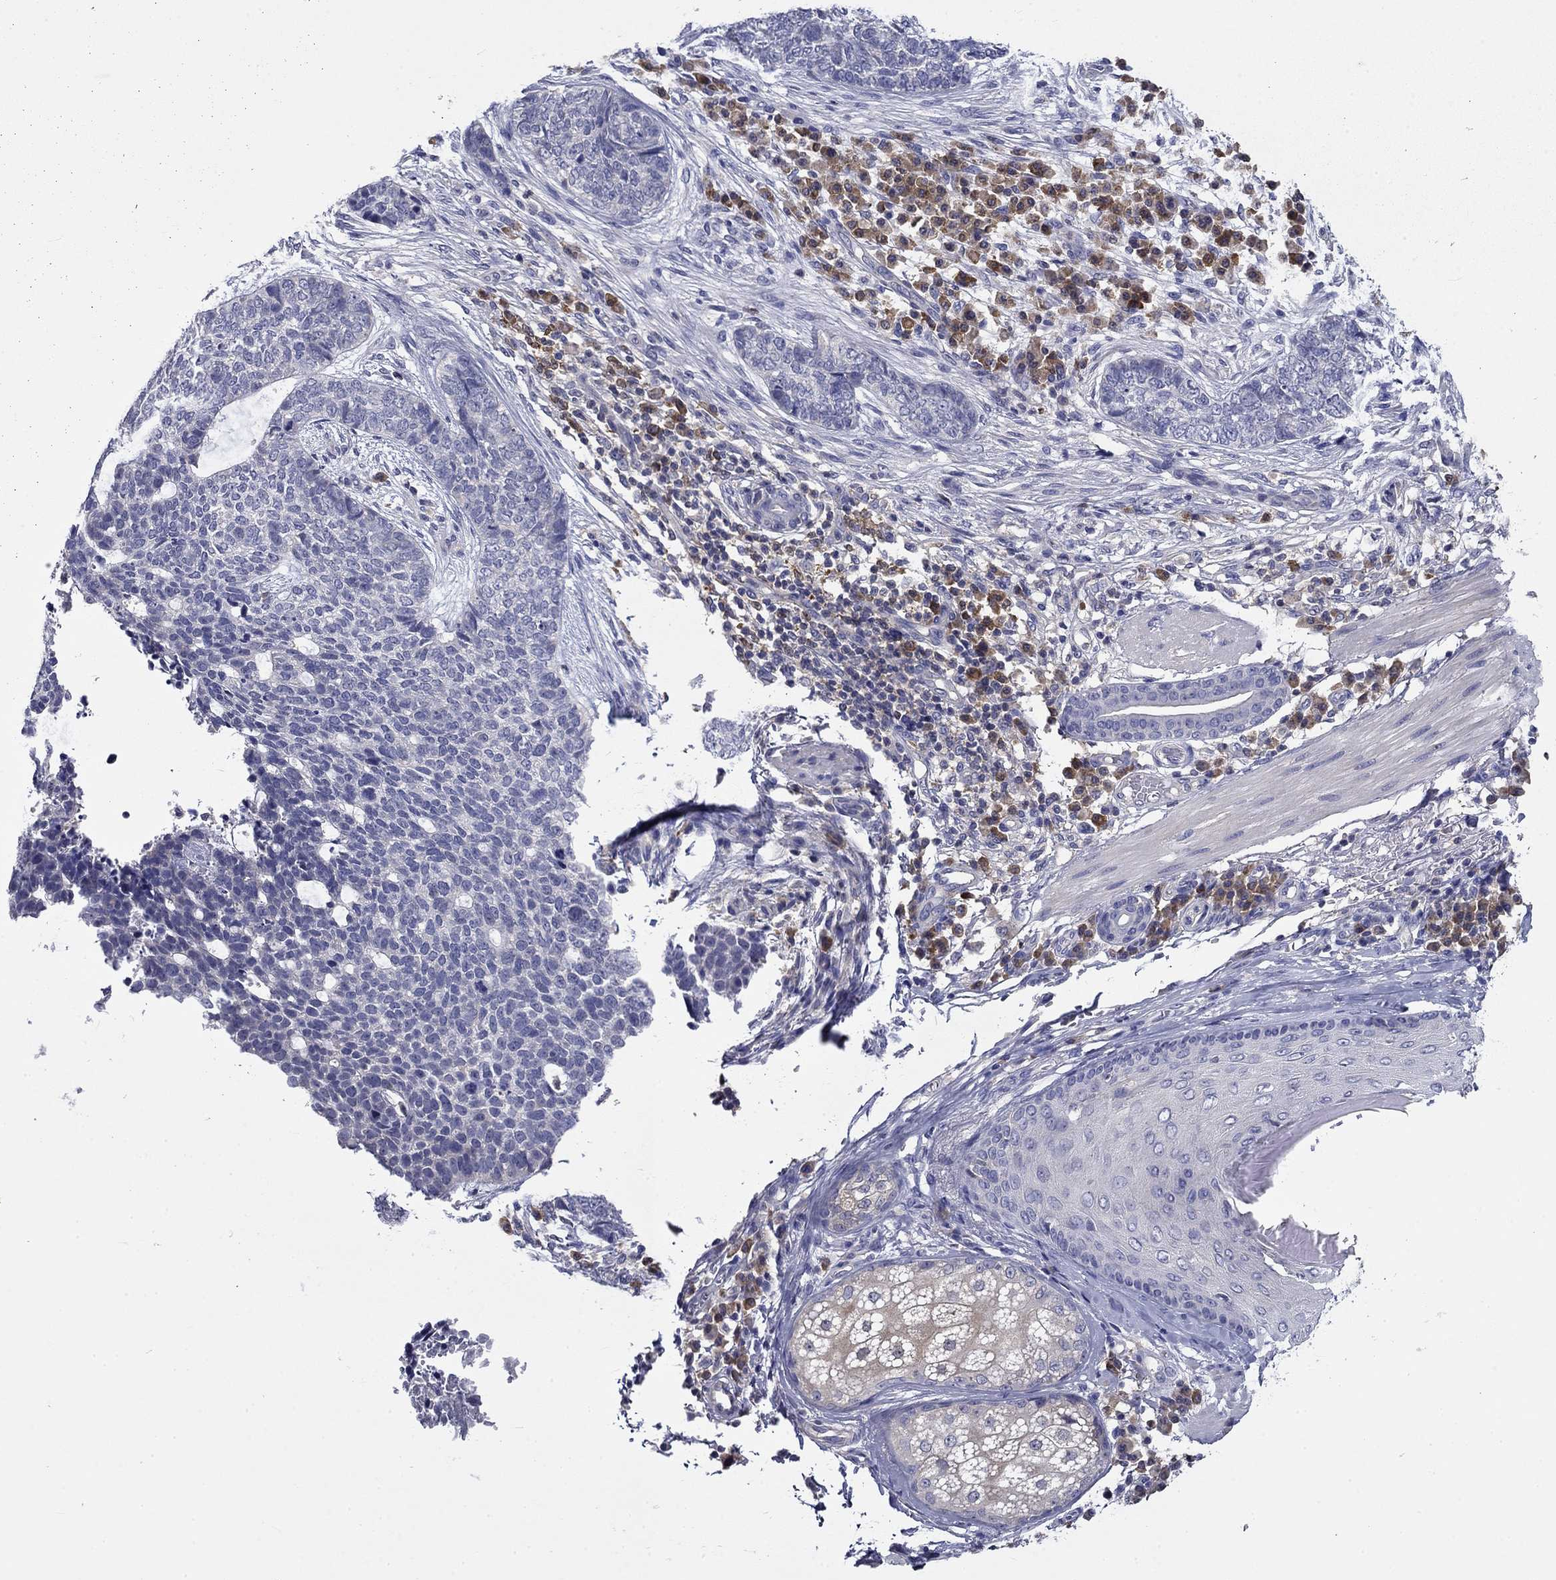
{"staining": {"intensity": "negative", "quantity": "none", "location": "none"}, "tissue": "skin cancer", "cell_type": "Tumor cells", "image_type": "cancer", "snomed": [{"axis": "morphology", "description": "Basal cell carcinoma"}, {"axis": "topography", "description": "Skin"}], "caption": "Immunohistochemistry micrograph of skin basal cell carcinoma stained for a protein (brown), which reveals no staining in tumor cells.", "gene": "POU2F2", "patient": {"sex": "female", "age": 69}}